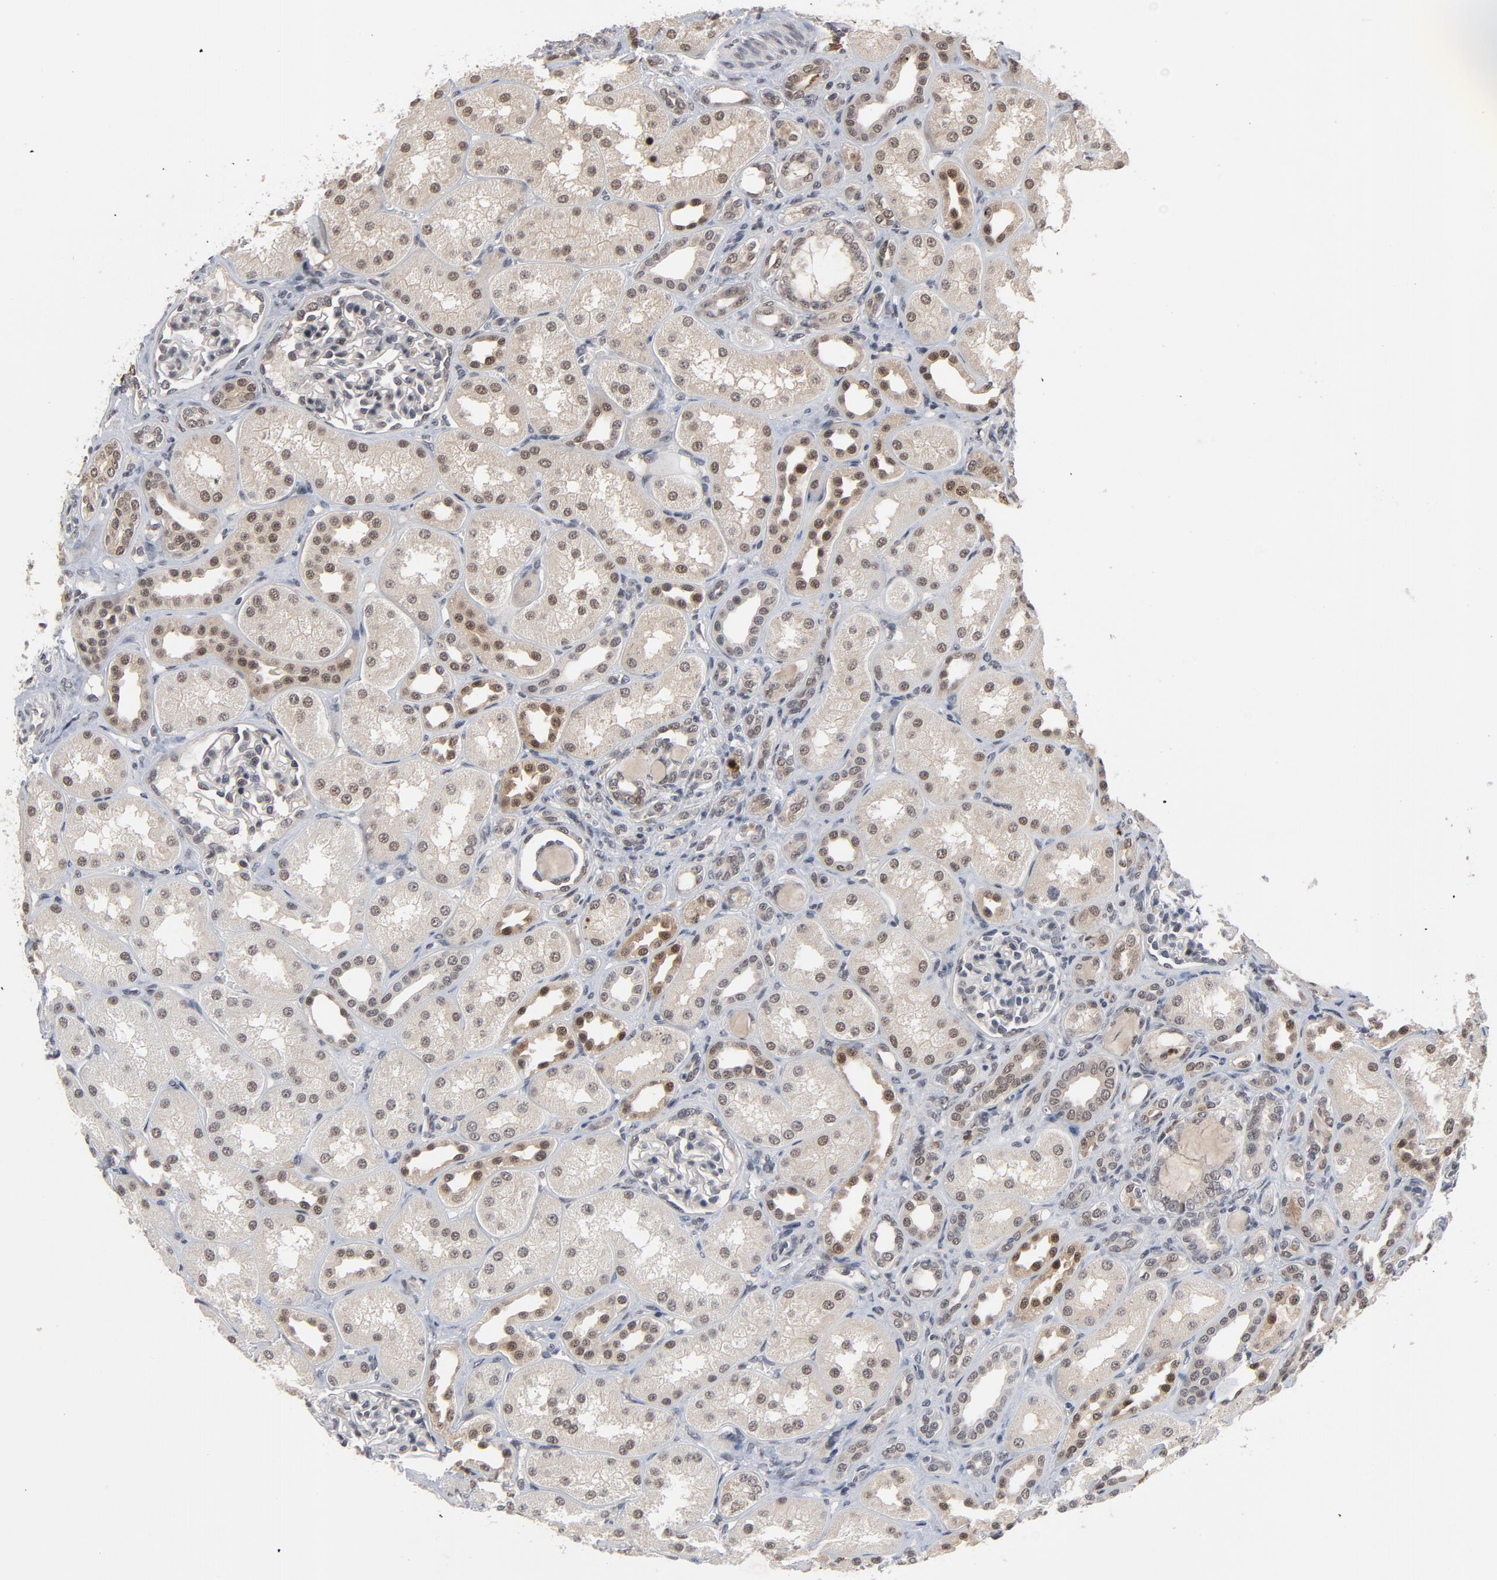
{"staining": {"intensity": "weak", "quantity": "<25%", "location": "nuclear"}, "tissue": "kidney", "cell_type": "Cells in glomeruli", "image_type": "normal", "snomed": [{"axis": "morphology", "description": "Normal tissue, NOS"}, {"axis": "topography", "description": "Kidney"}], "caption": "IHC image of unremarkable kidney: human kidney stained with DAB shows no significant protein staining in cells in glomeruli.", "gene": "RTL5", "patient": {"sex": "male", "age": 7}}